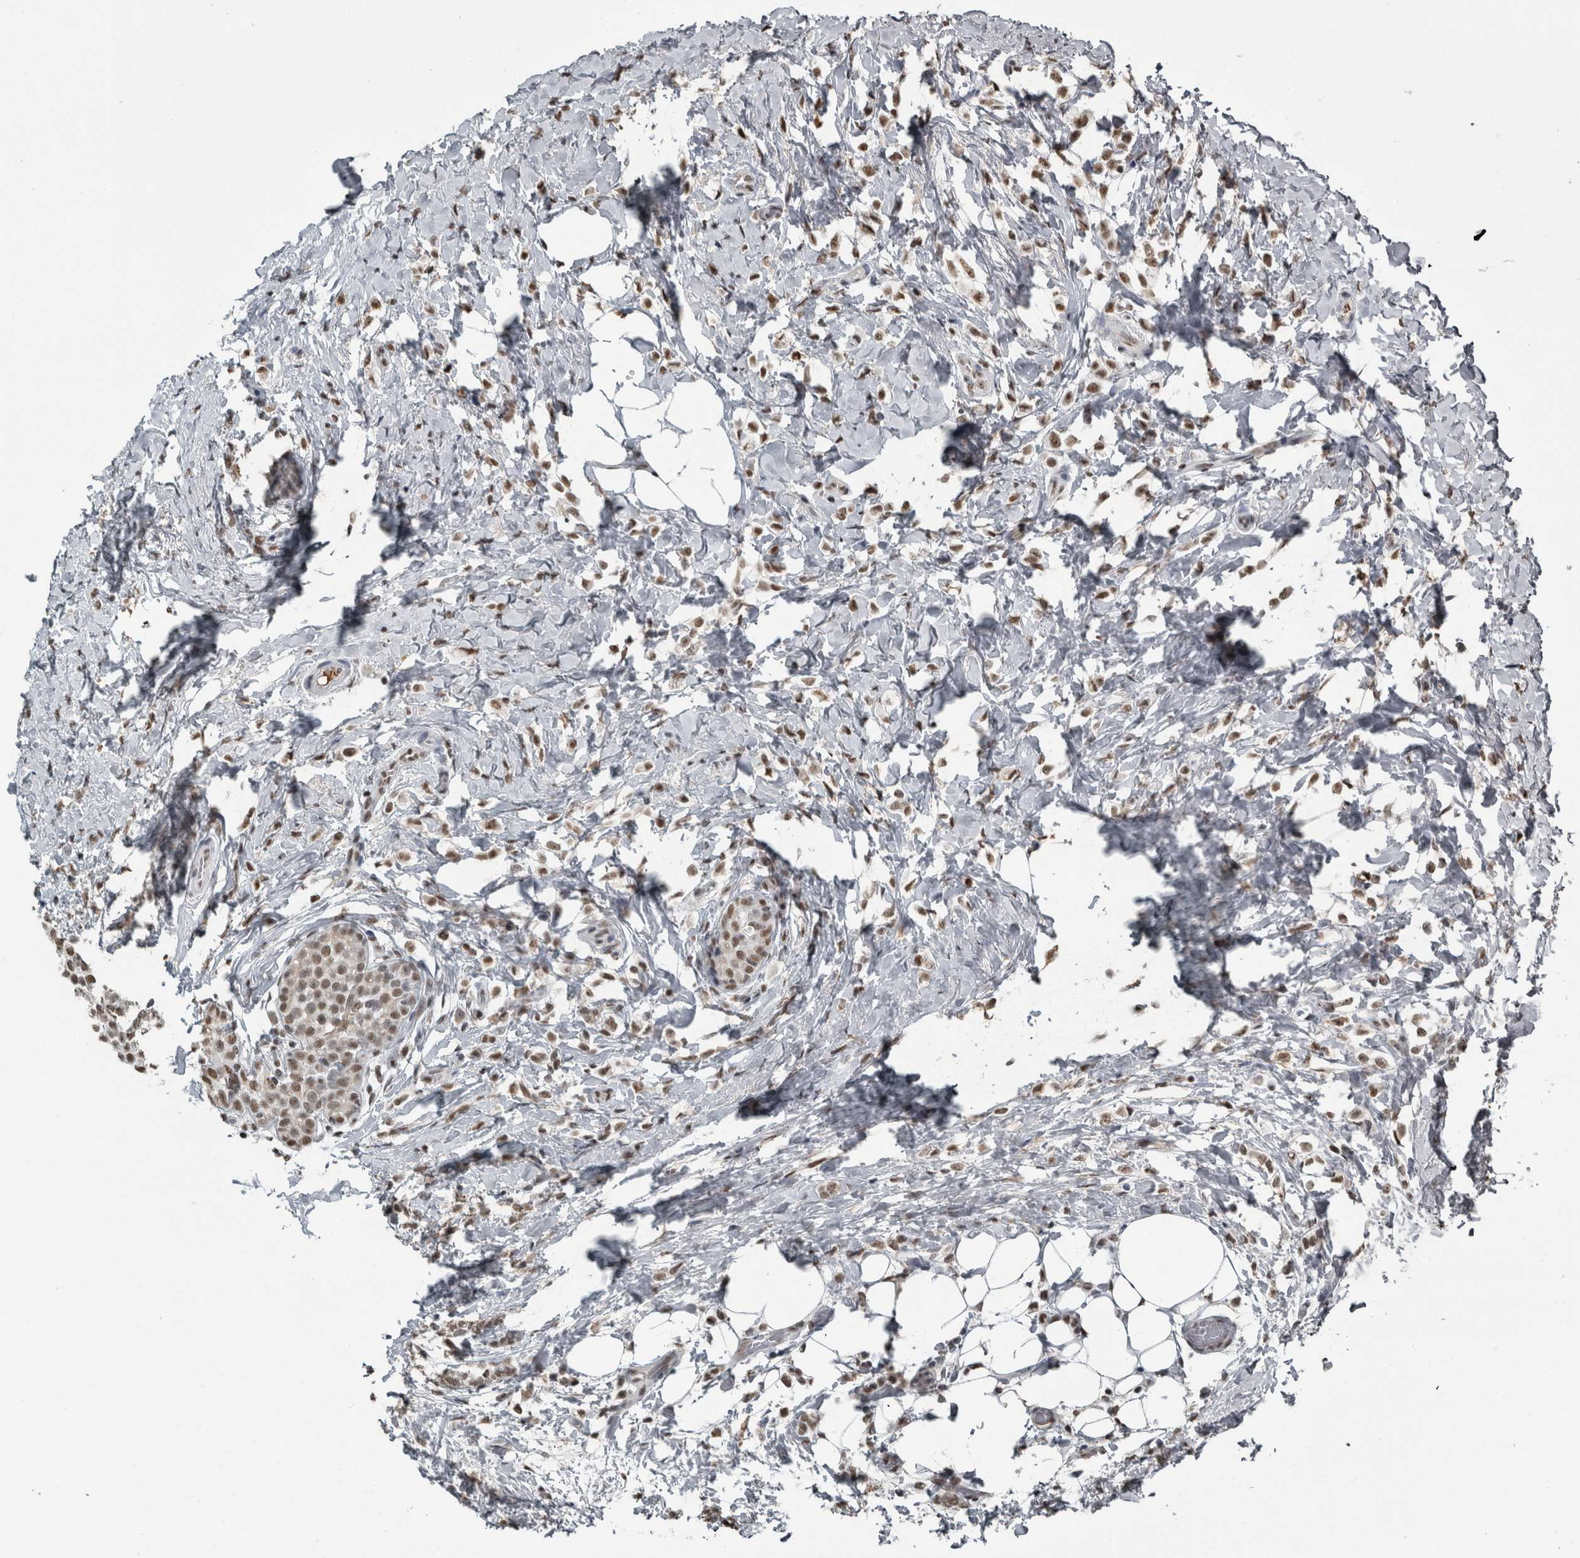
{"staining": {"intensity": "moderate", "quantity": ">75%", "location": "nuclear"}, "tissue": "breast cancer", "cell_type": "Tumor cells", "image_type": "cancer", "snomed": [{"axis": "morphology", "description": "Lobular carcinoma"}, {"axis": "topography", "description": "Breast"}], "caption": "The micrograph demonstrates immunohistochemical staining of breast cancer (lobular carcinoma). There is moderate nuclear expression is present in approximately >75% of tumor cells. The protein is shown in brown color, while the nuclei are stained blue.", "gene": "TGS1", "patient": {"sex": "female", "age": 50}}